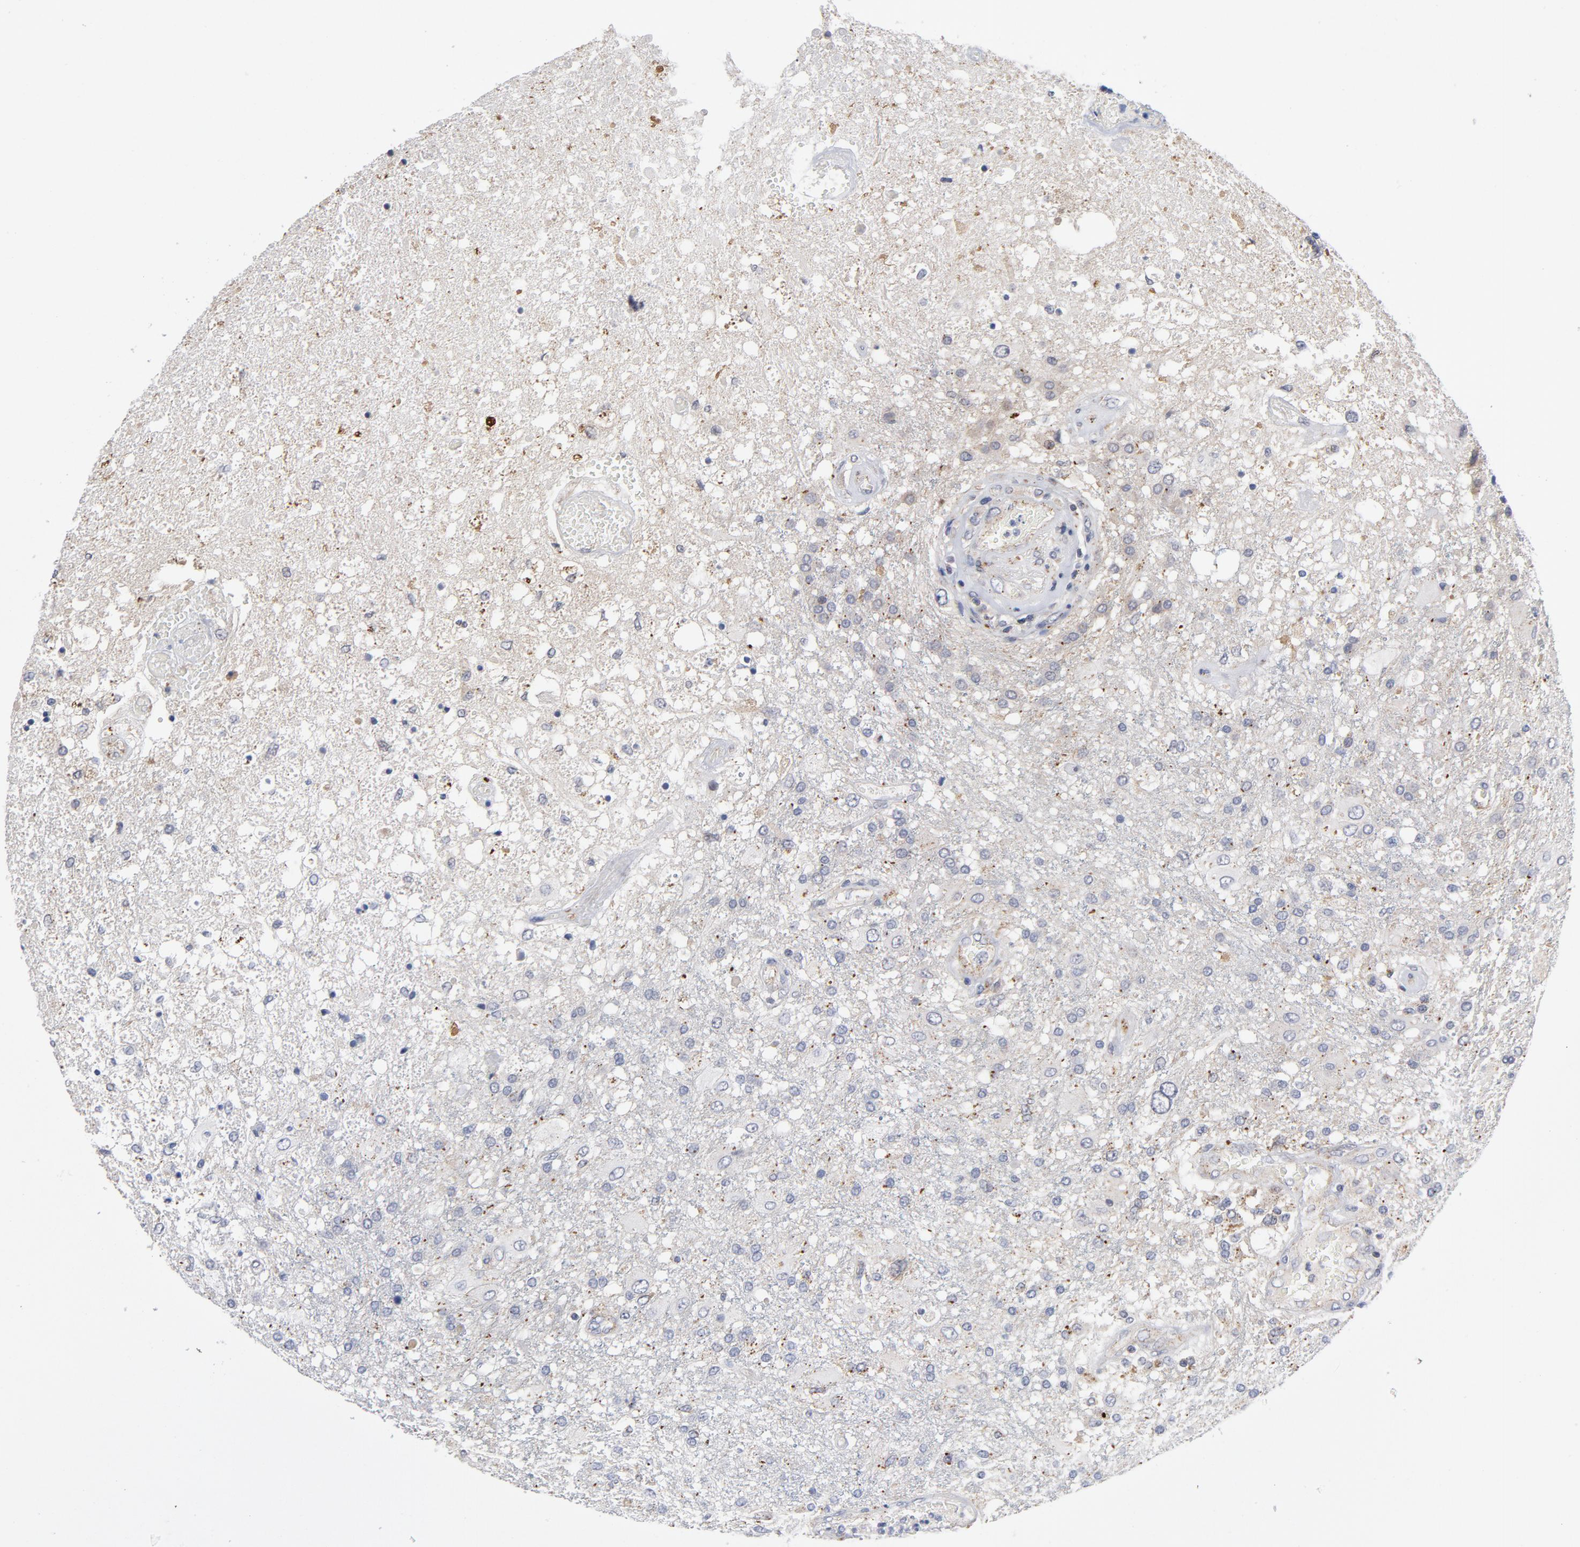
{"staining": {"intensity": "moderate", "quantity": "25%-75%", "location": "cytoplasmic/membranous"}, "tissue": "glioma", "cell_type": "Tumor cells", "image_type": "cancer", "snomed": [{"axis": "morphology", "description": "Glioma, malignant, High grade"}, {"axis": "topography", "description": "Cerebral cortex"}], "caption": "Protein staining of glioma tissue demonstrates moderate cytoplasmic/membranous staining in approximately 25%-75% of tumor cells. The staining was performed using DAB, with brown indicating positive protein expression. Nuclei are stained blue with hematoxylin.", "gene": "AKT2", "patient": {"sex": "male", "age": 79}}